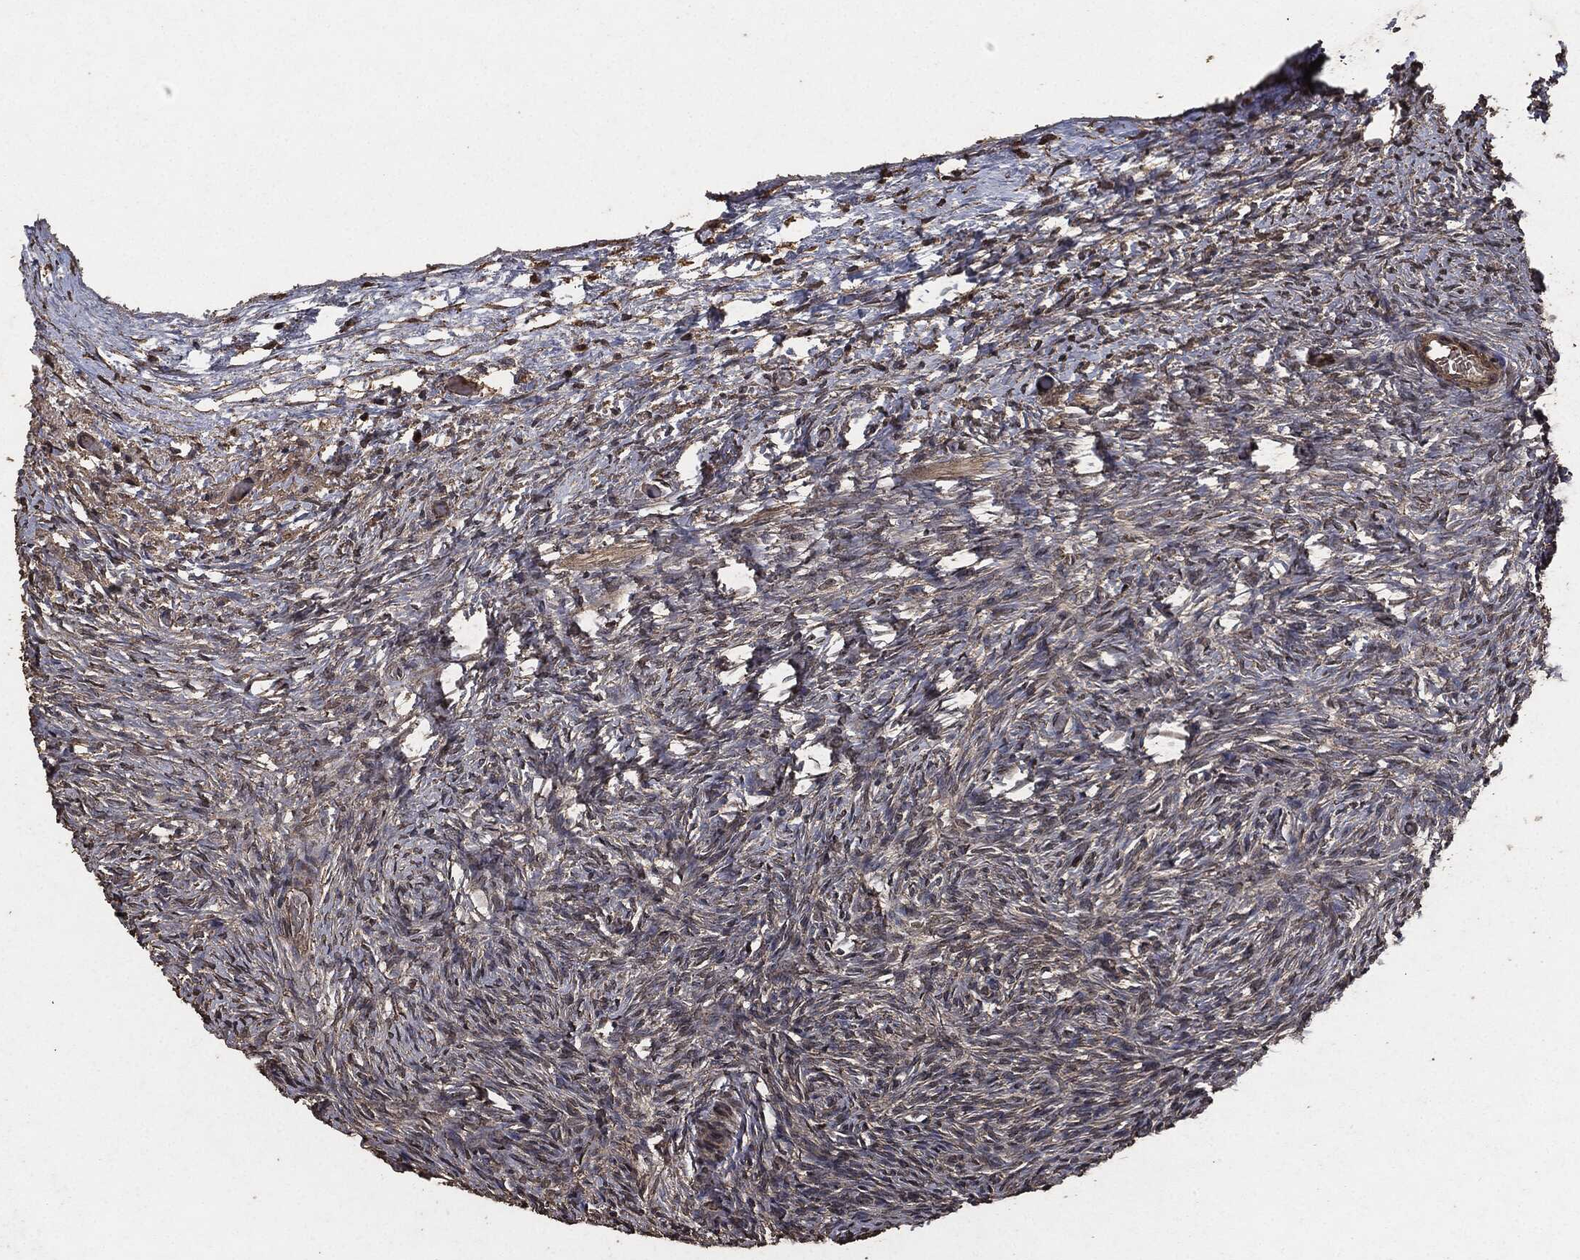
{"staining": {"intensity": "moderate", "quantity": ">75%", "location": "cytoplasmic/membranous"}, "tissue": "ovary", "cell_type": "Follicle cells", "image_type": "normal", "snomed": [{"axis": "morphology", "description": "Normal tissue, NOS"}, {"axis": "topography", "description": "Ovary"}], "caption": "The photomicrograph reveals immunohistochemical staining of unremarkable ovary. There is moderate cytoplasmic/membranous expression is appreciated in about >75% of follicle cells.", "gene": "AKT1S1", "patient": {"sex": "female", "age": 39}}